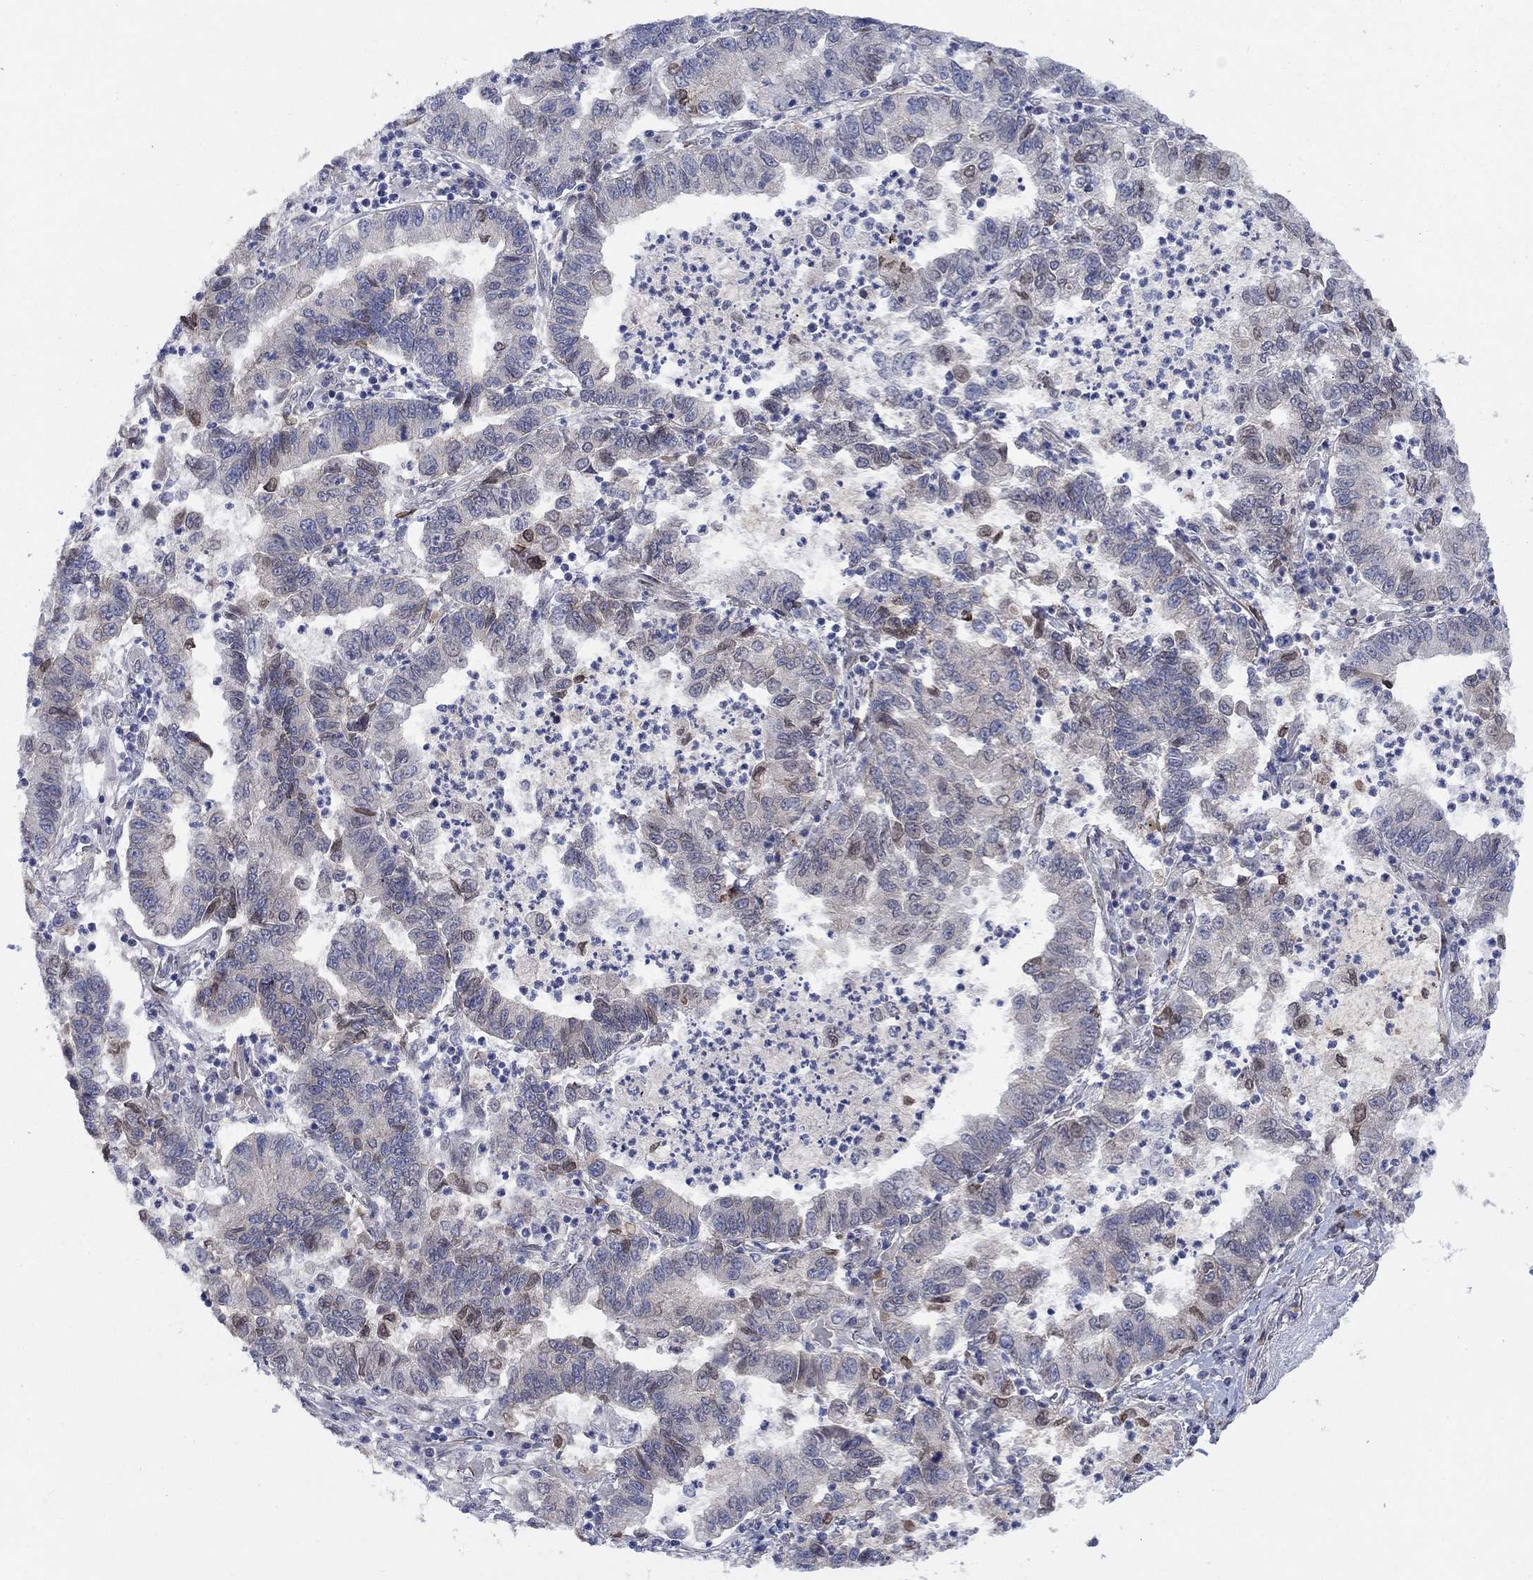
{"staining": {"intensity": "negative", "quantity": "none", "location": "none"}, "tissue": "lung cancer", "cell_type": "Tumor cells", "image_type": "cancer", "snomed": [{"axis": "morphology", "description": "Adenocarcinoma, NOS"}, {"axis": "topography", "description": "Lung"}], "caption": "The histopathology image reveals no significant expression in tumor cells of lung cancer.", "gene": "EMC9", "patient": {"sex": "female", "age": 57}}